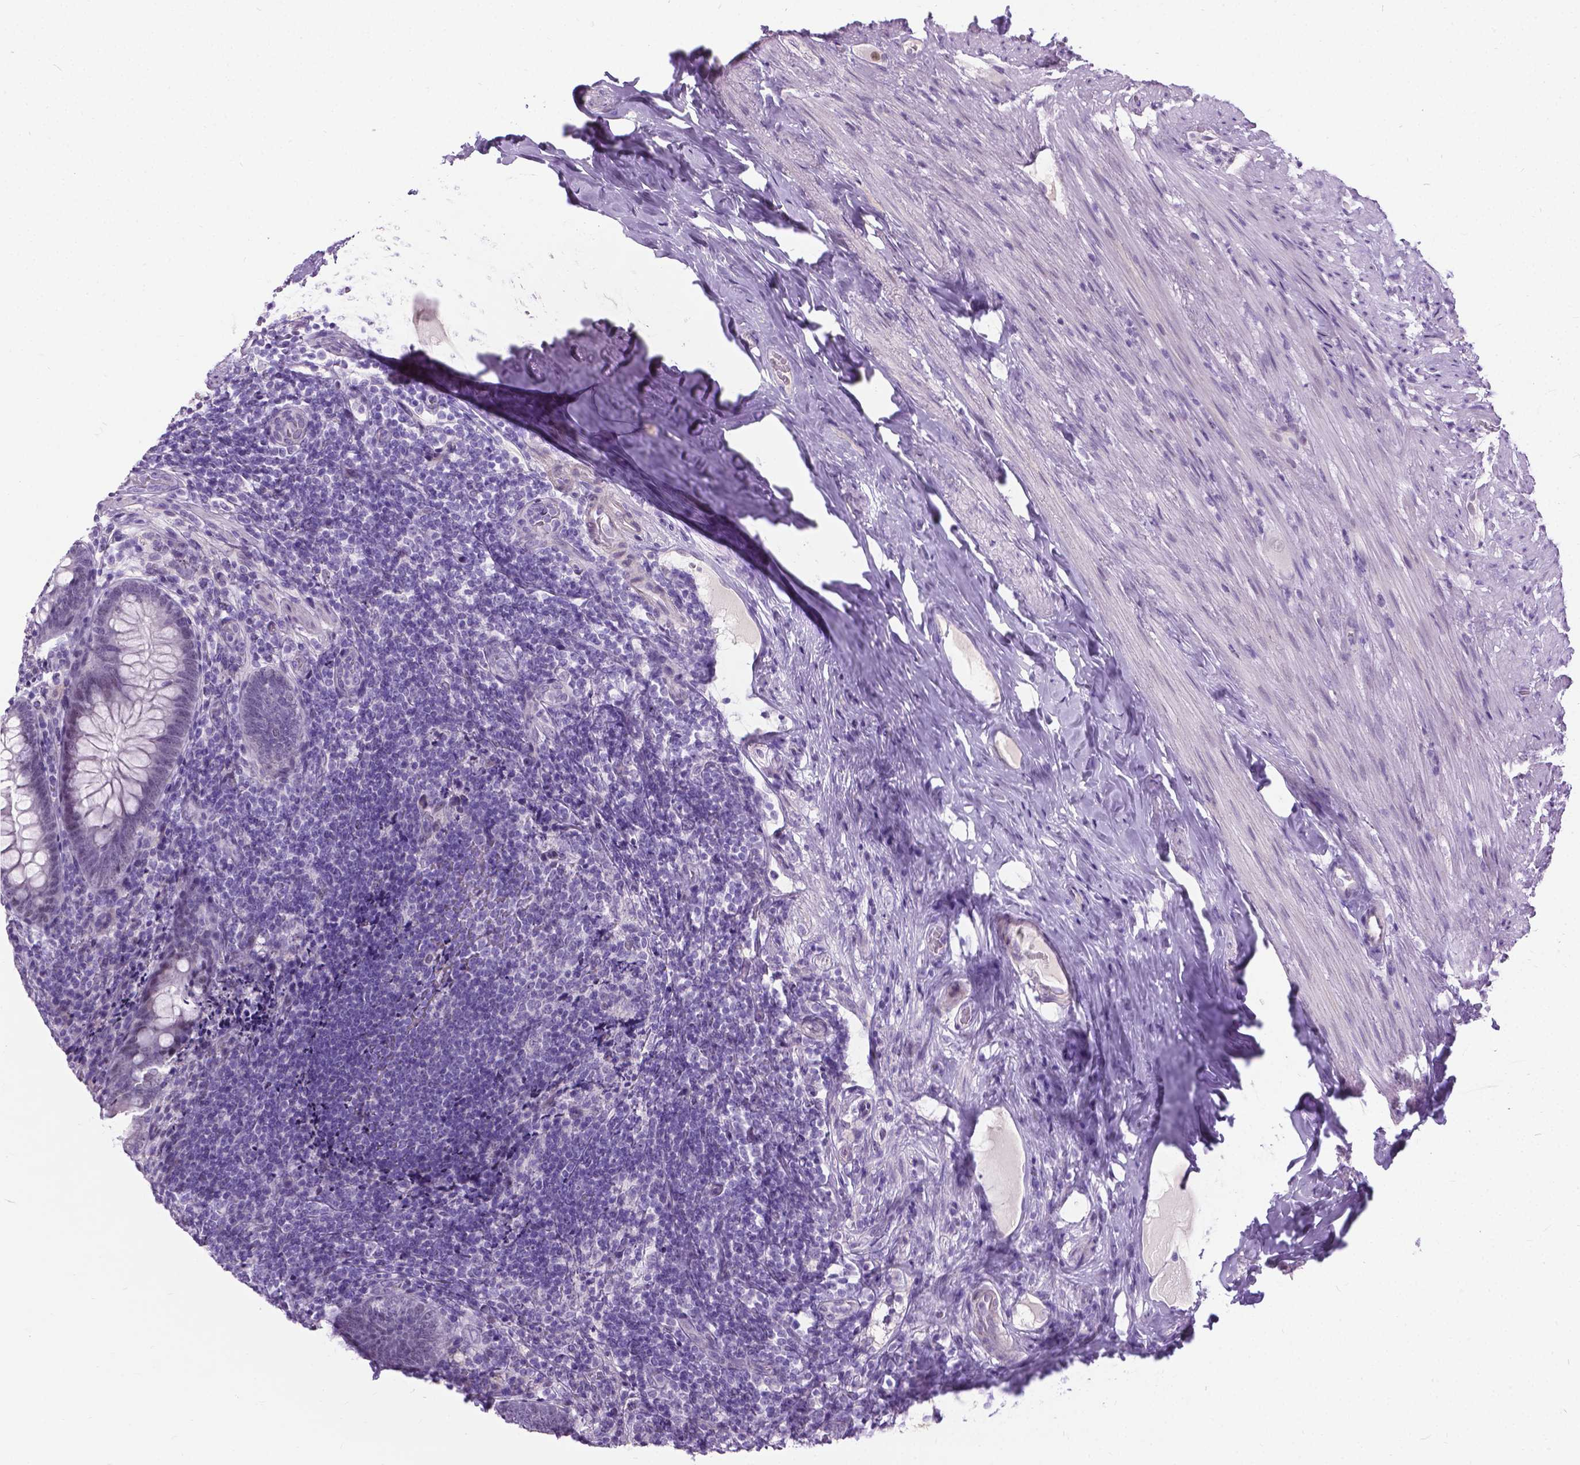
{"staining": {"intensity": "negative", "quantity": "none", "location": "none"}, "tissue": "appendix", "cell_type": "Glandular cells", "image_type": "normal", "snomed": [{"axis": "morphology", "description": "Normal tissue, NOS"}, {"axis": "topography", "description": "Appendix"}], "caption": "The micrograph exhibits no staining of glandular cells in normal appendix.", "gene": "PROB1", "patient": {"sex": "male", "age": 47}}